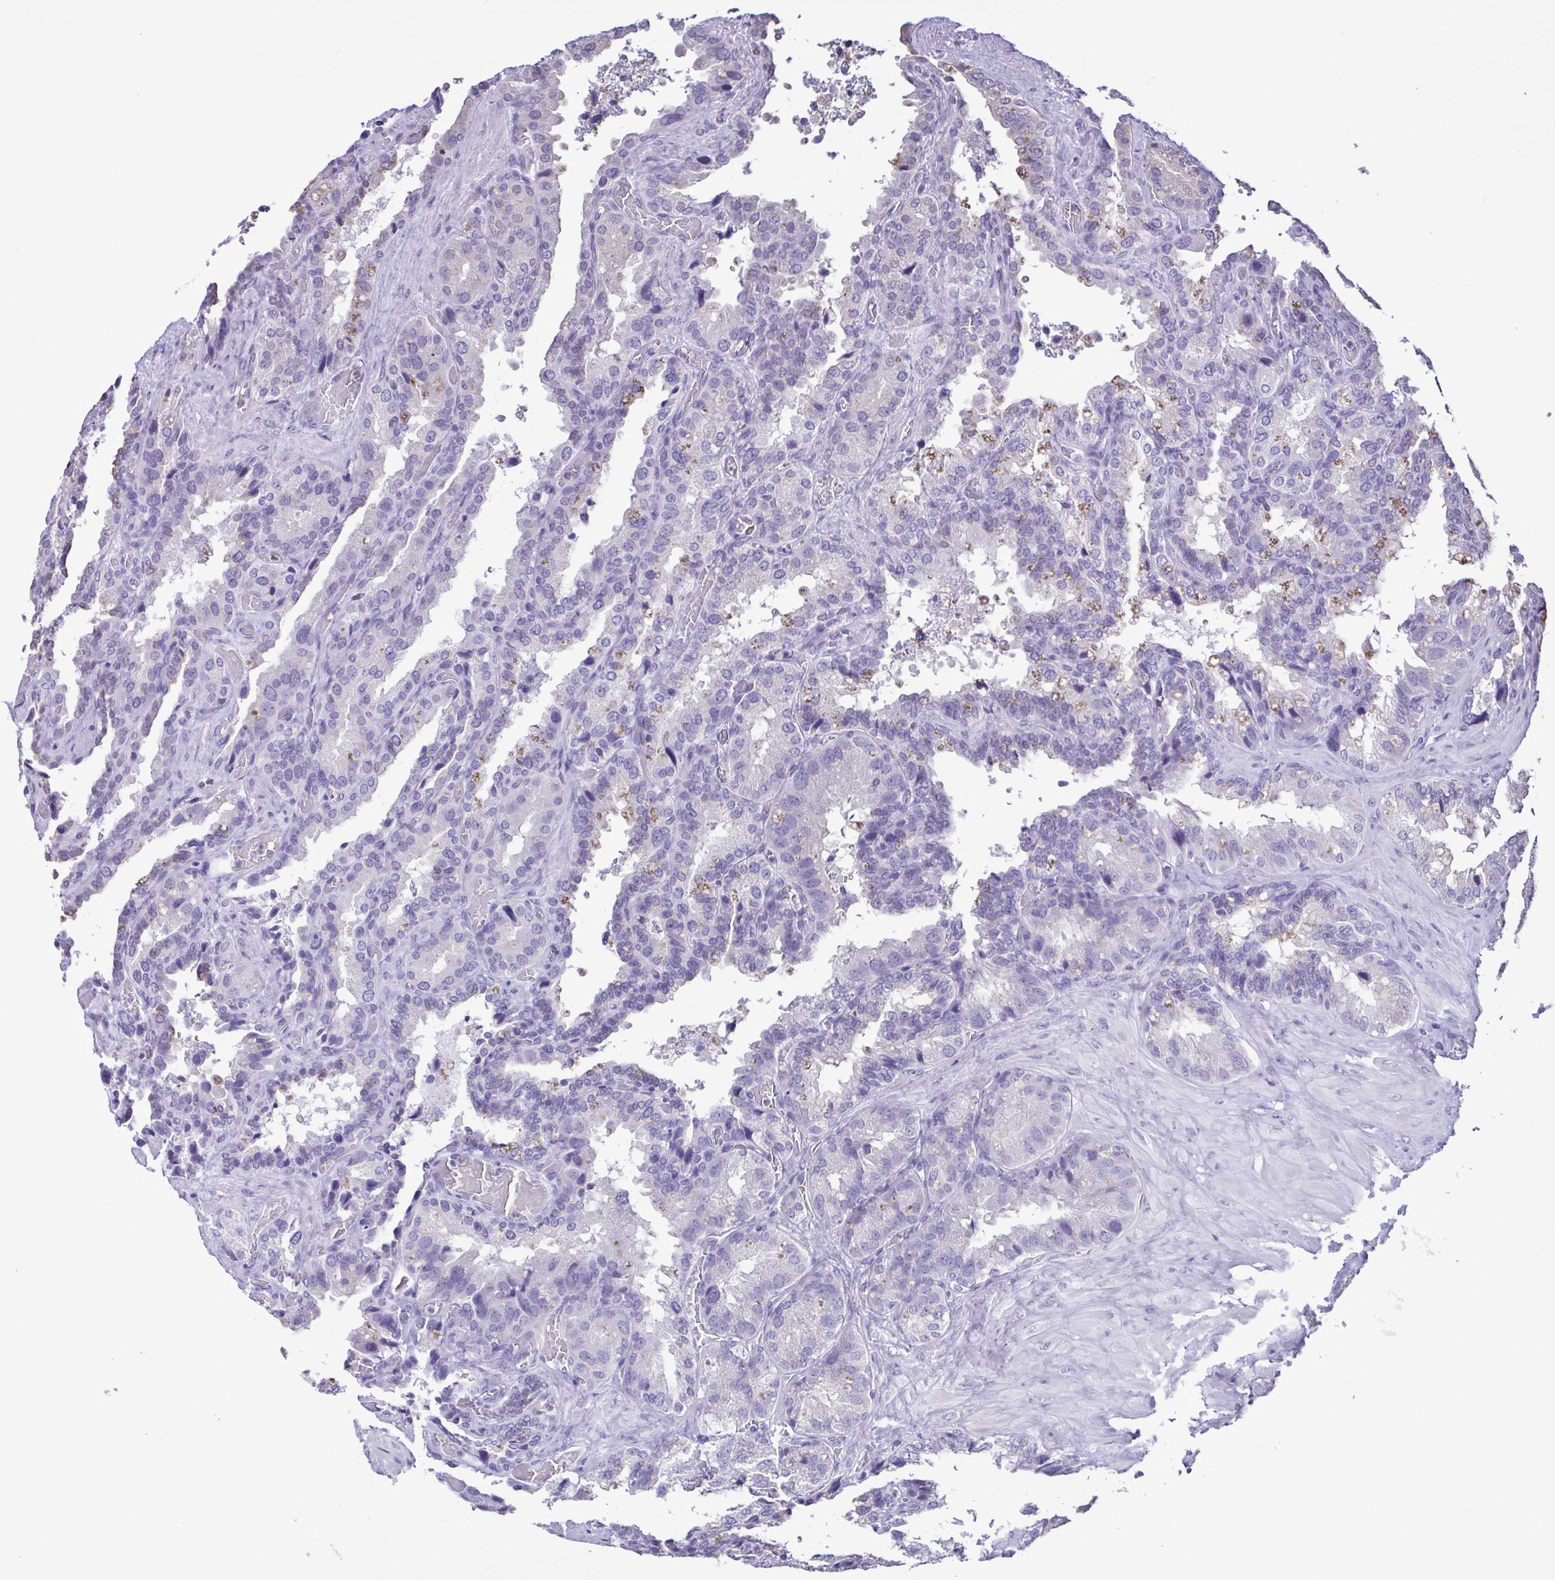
{"staining": {"intensity": "negative", "quantity": "none", "location": "none"}, "tissue": "seminal vesicle", "cell_type": "Glandular cells", "image_type": "normal", "snomed": [{"axis": "morphology", "description": "Normal tissue, NOS"}, {"axis": "topography", "description": "Seminal veicle"}], "caption": "An image of seminal vesicle stained for a protein exhibits no brown staining in glandular cells.", "gene": "CBY2", "patient": {"sex": "male", "age": 60}}